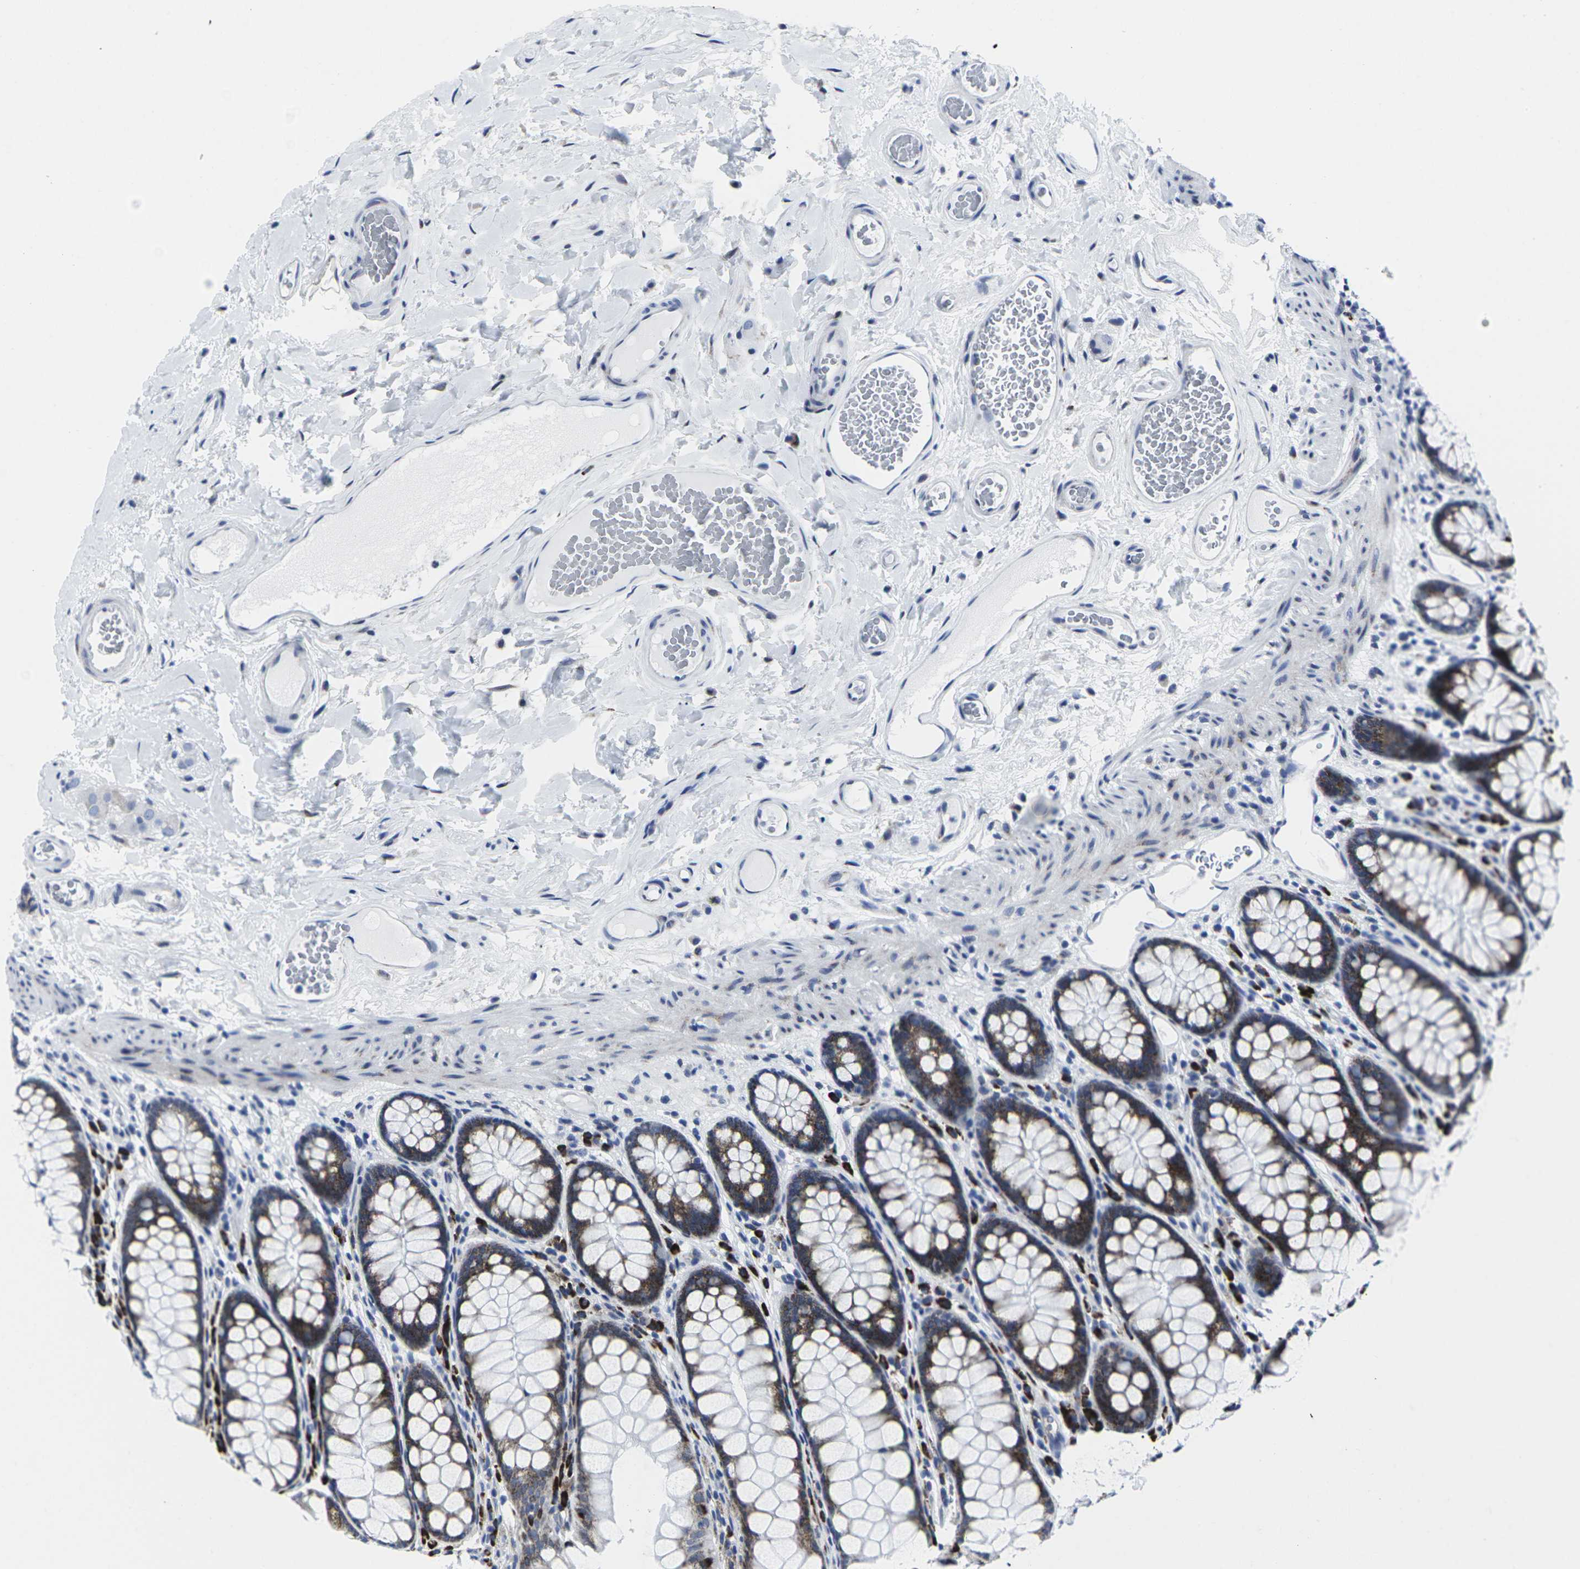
{"staining": {"intensity": "negative", "quantity": "none", "location": "none"}, "tissue": "colon", "cell_type": "Endothelial cells", "image_type": "normal", "snomed": [{"axis": "morphology", "description": "Normal tissue, NOS"}, {"axis": "topography", "description": "Colon"}], "caption": "High power microscopy photomicrograph of an immunohistochemistry histopathology image of unremarkable colon, revealing no significant expression in endothelial cells.", "gene": "RPN1", "patient": {"sex": "female", "age": 55}}